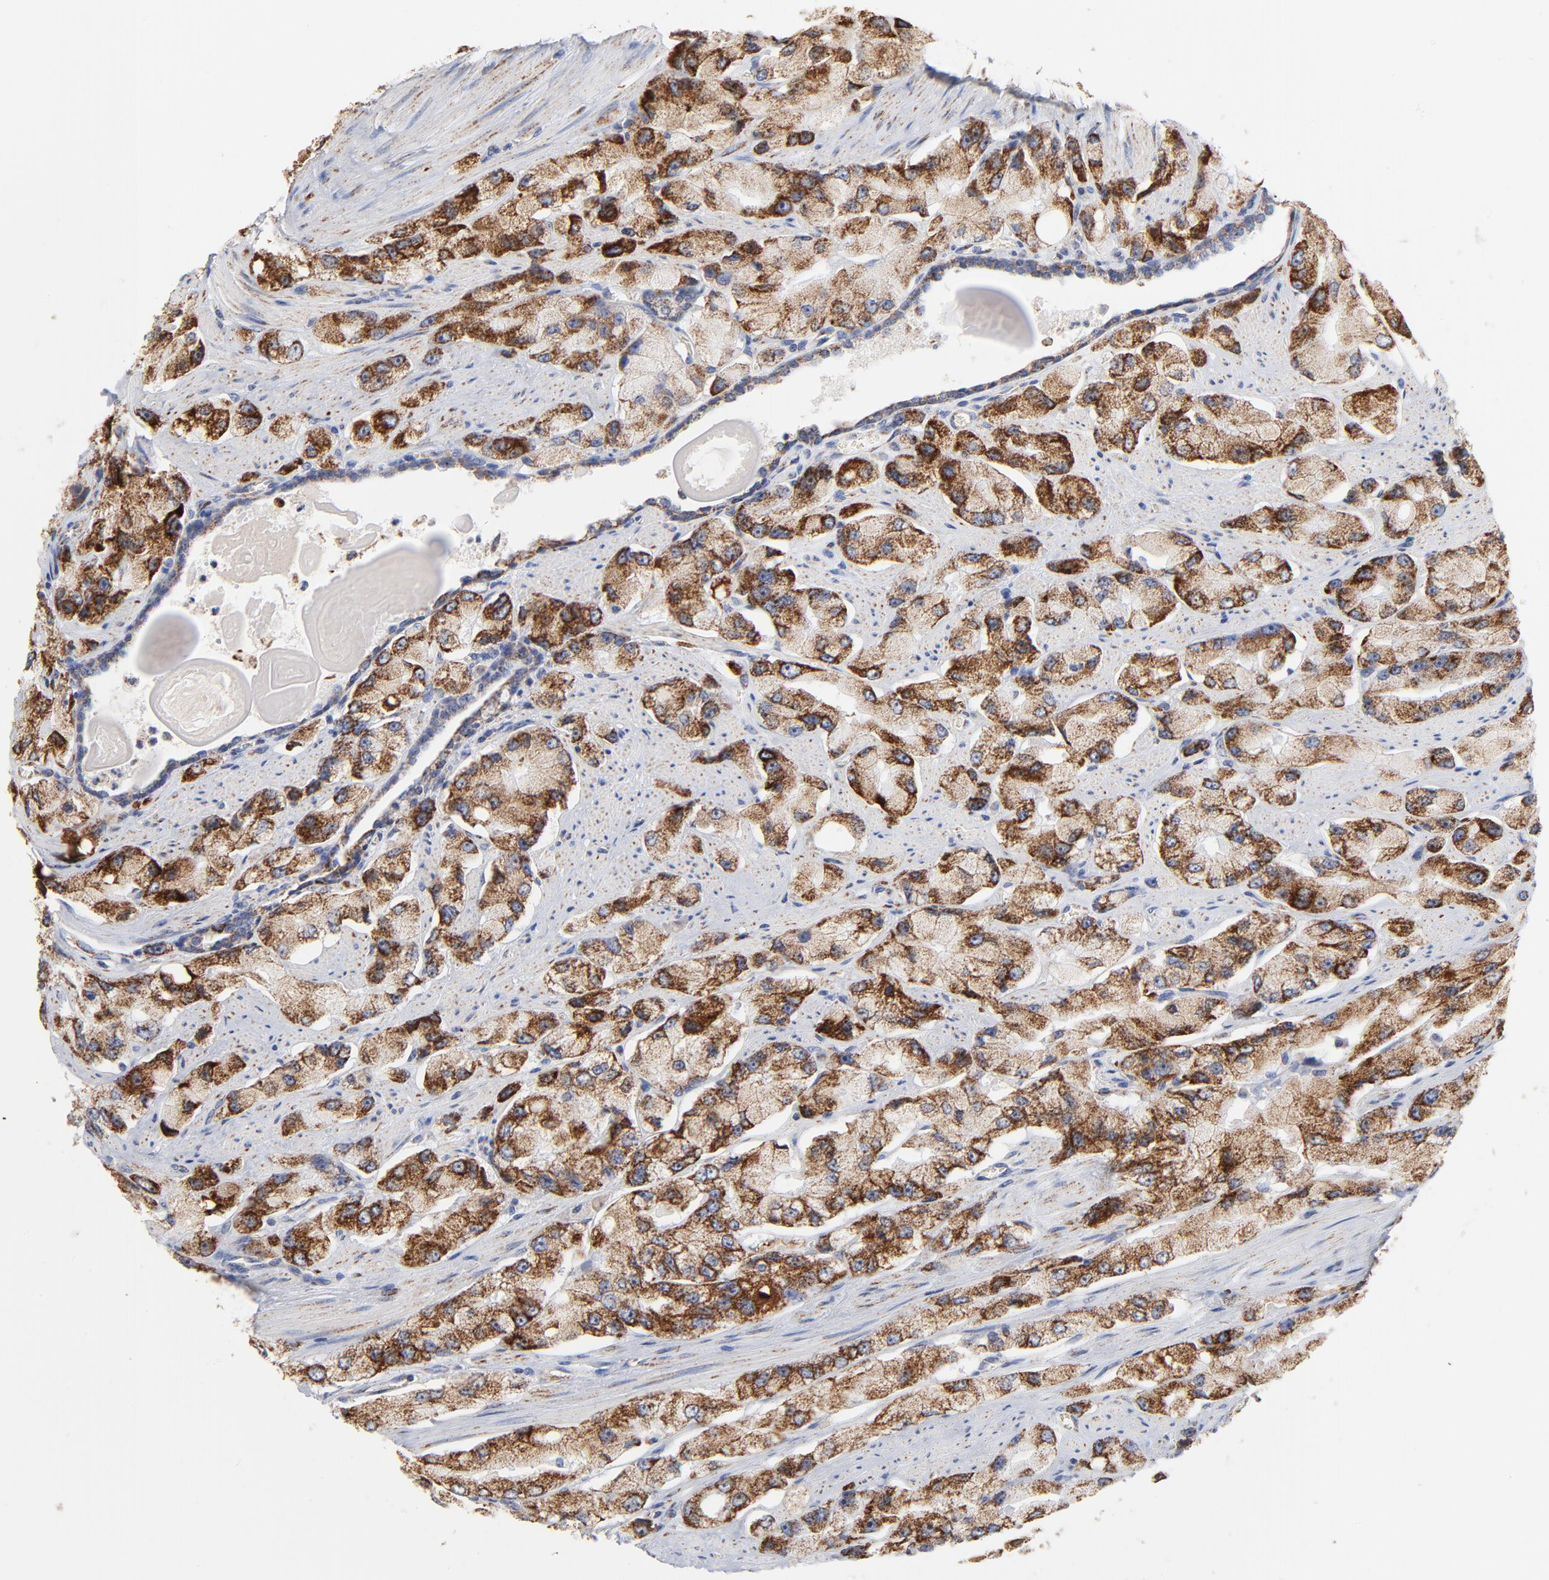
{"staining": {"intensity": "strong", "quantity": ">75%", "location": "cytoplasmic/membranous"}, "tissue": "prostate cancer", "cell_type": "Tumor cells", "image_type": "cancer", "snomed": [{"axis": "morphology", "description": "Adenocarcinoma, High grade"}, {"axis": "topography", "description": "Prostate"}], "caption": "Immunohistochemistry of human prostate cancer (adenocarcinoma (high-grade)) exhibits high levels of strong cytoplasmic/membranous positivity in about >75% of tumor cells.", "gene": "DIABLO", "patient": {"sex": "male", "age": 58}}